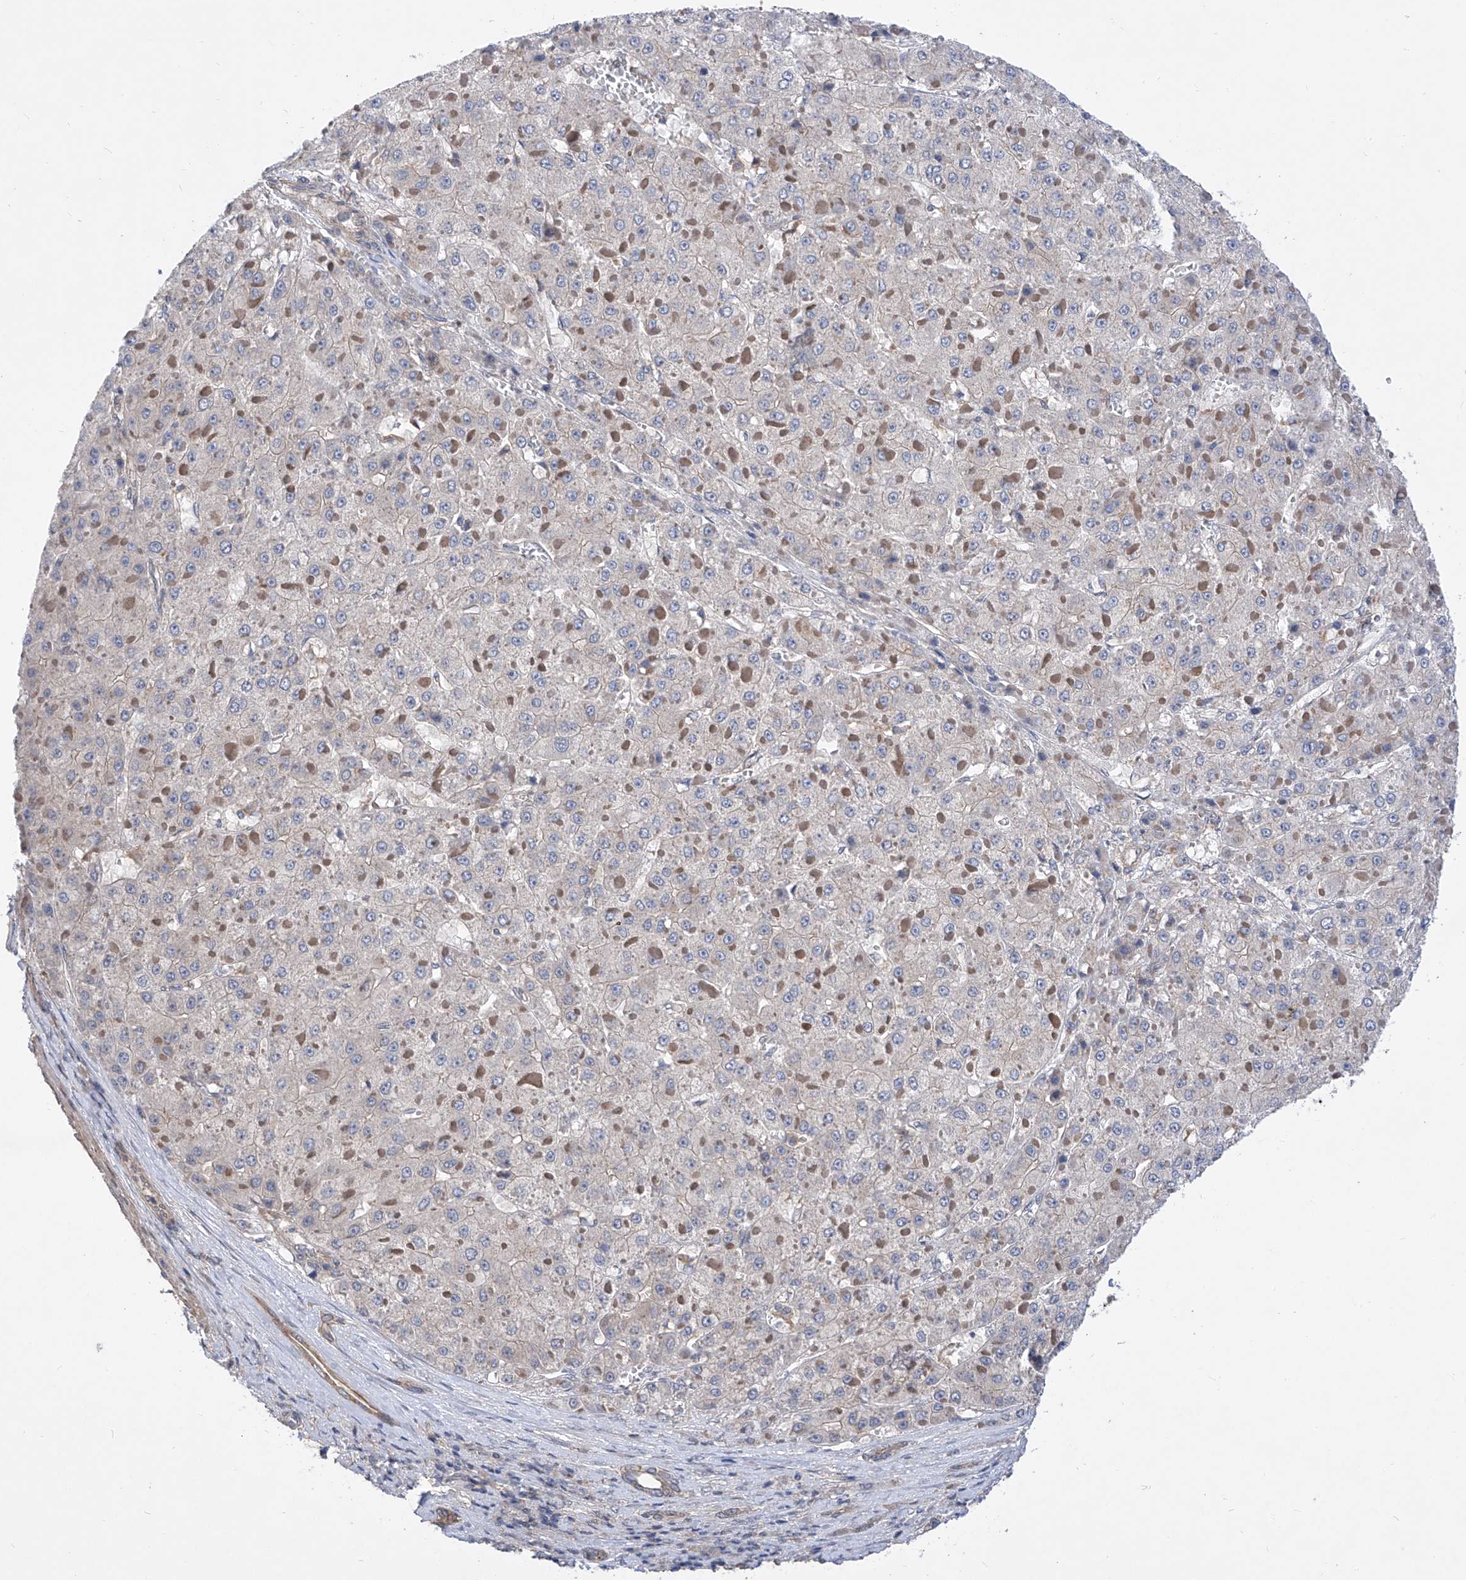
{"staining": {"intensity": "negative", "quantity": "none", "location": "none"}, "tissue": "liver cancer", "cell_type": "Tumor cells", "image_type": "cancer", "snomed": [{"axis": "morphology", "description": "Carcinoma, Hepatocellular, NOS"}, {"axis": "topography", "description": "Liver"}], "caption": "Immunohistochemistry (IHC) micrograph of hepatocellular carcinoma (liver) stained for a protein (brown), which displays no positivity in tumor cells.", "gene": "KIFC2", "patient": {"sex": "female", "age": 73}}